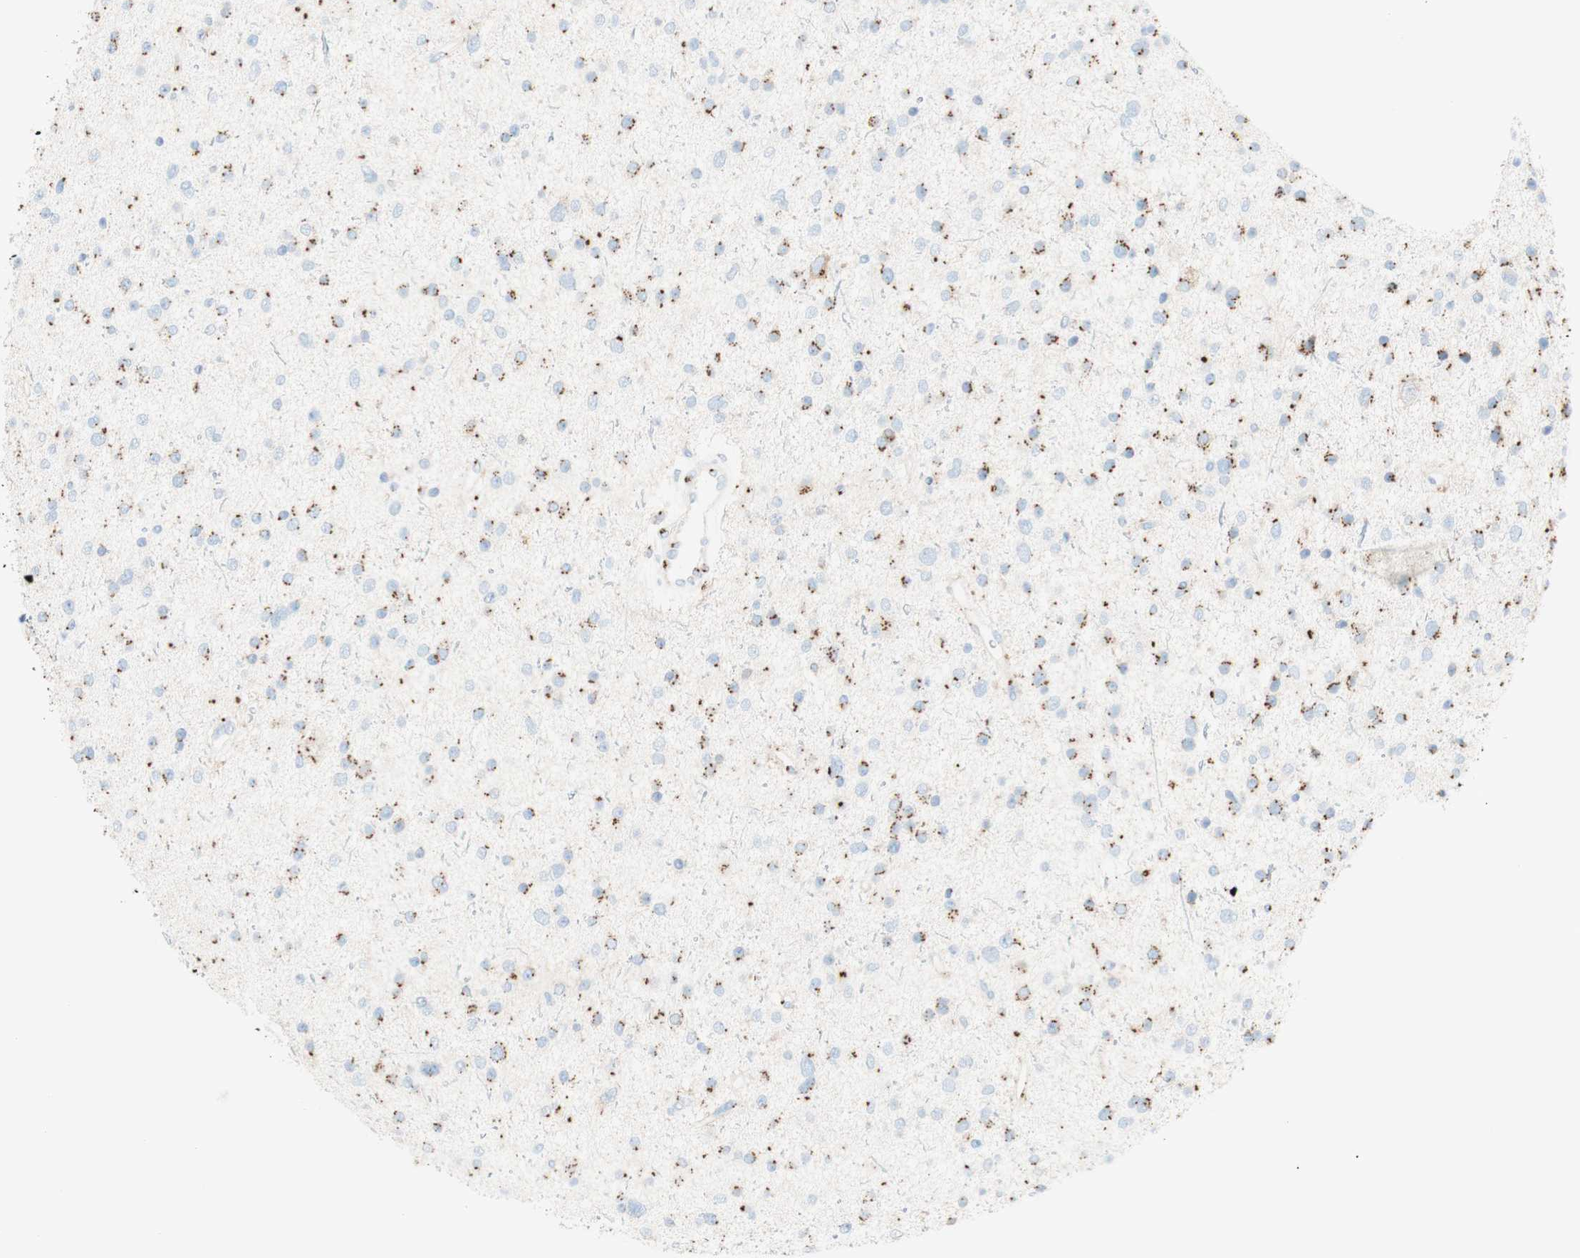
{"staining": {"intensity": "strong", "quantity": "25%-75%", "location": "cytoplasmic/membranous"}, "tissue": "glioma", "cell_type": "Tumor cells", "image_type": "cancer", "snomed": [{"axis": "morphology", "description": "Glioma, malignant, Low grade"}, {"axis": "topography", "description": "Brain"}], "caption": "Immunohistochemical staining of malignant low-grade glioma shows high levels of strong cytoplasmic/membranous staining in approximately 25%-75% of tumor cells.", "gene": "GOLGB1", "patient": {"sex": "female", "age": 37}}